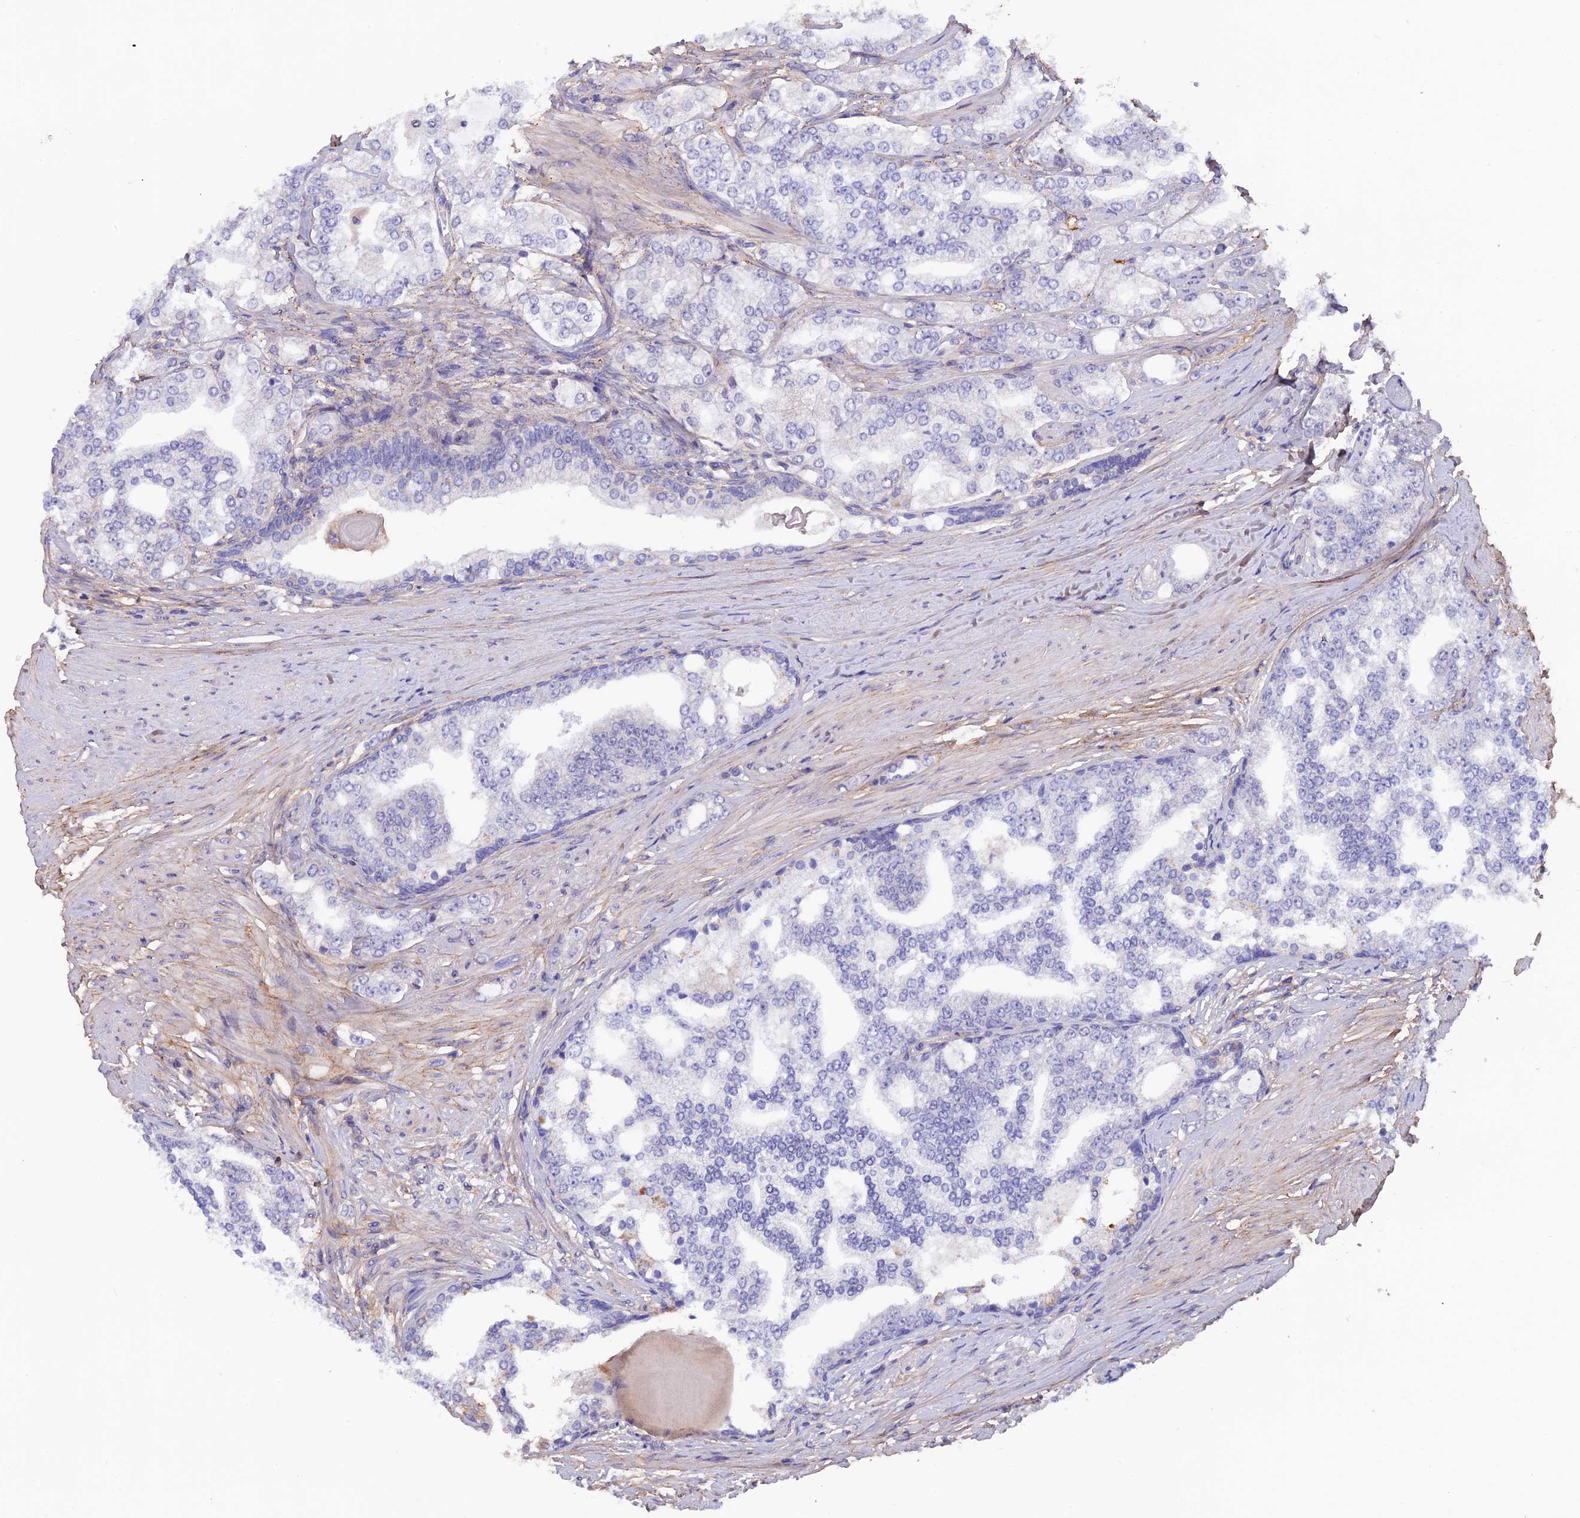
{"staining": {"intensity": "negative", "quantity": "none", "location": "none"}, "tissue": "prostate cancer", "cell_type": "Tumor cells", "image_type": "cancer", "snomed": [{"axis": "morphology", "description": "Adenocarcinoma, High grade"}, {"axis": "topography", "description": "Prostate"}], "caption": "Protein analysis of prostate cancer shows no significant positivity in tumor cells.", "gene": "COL4A3", "patient": {"sex": "male", "age": 64}}